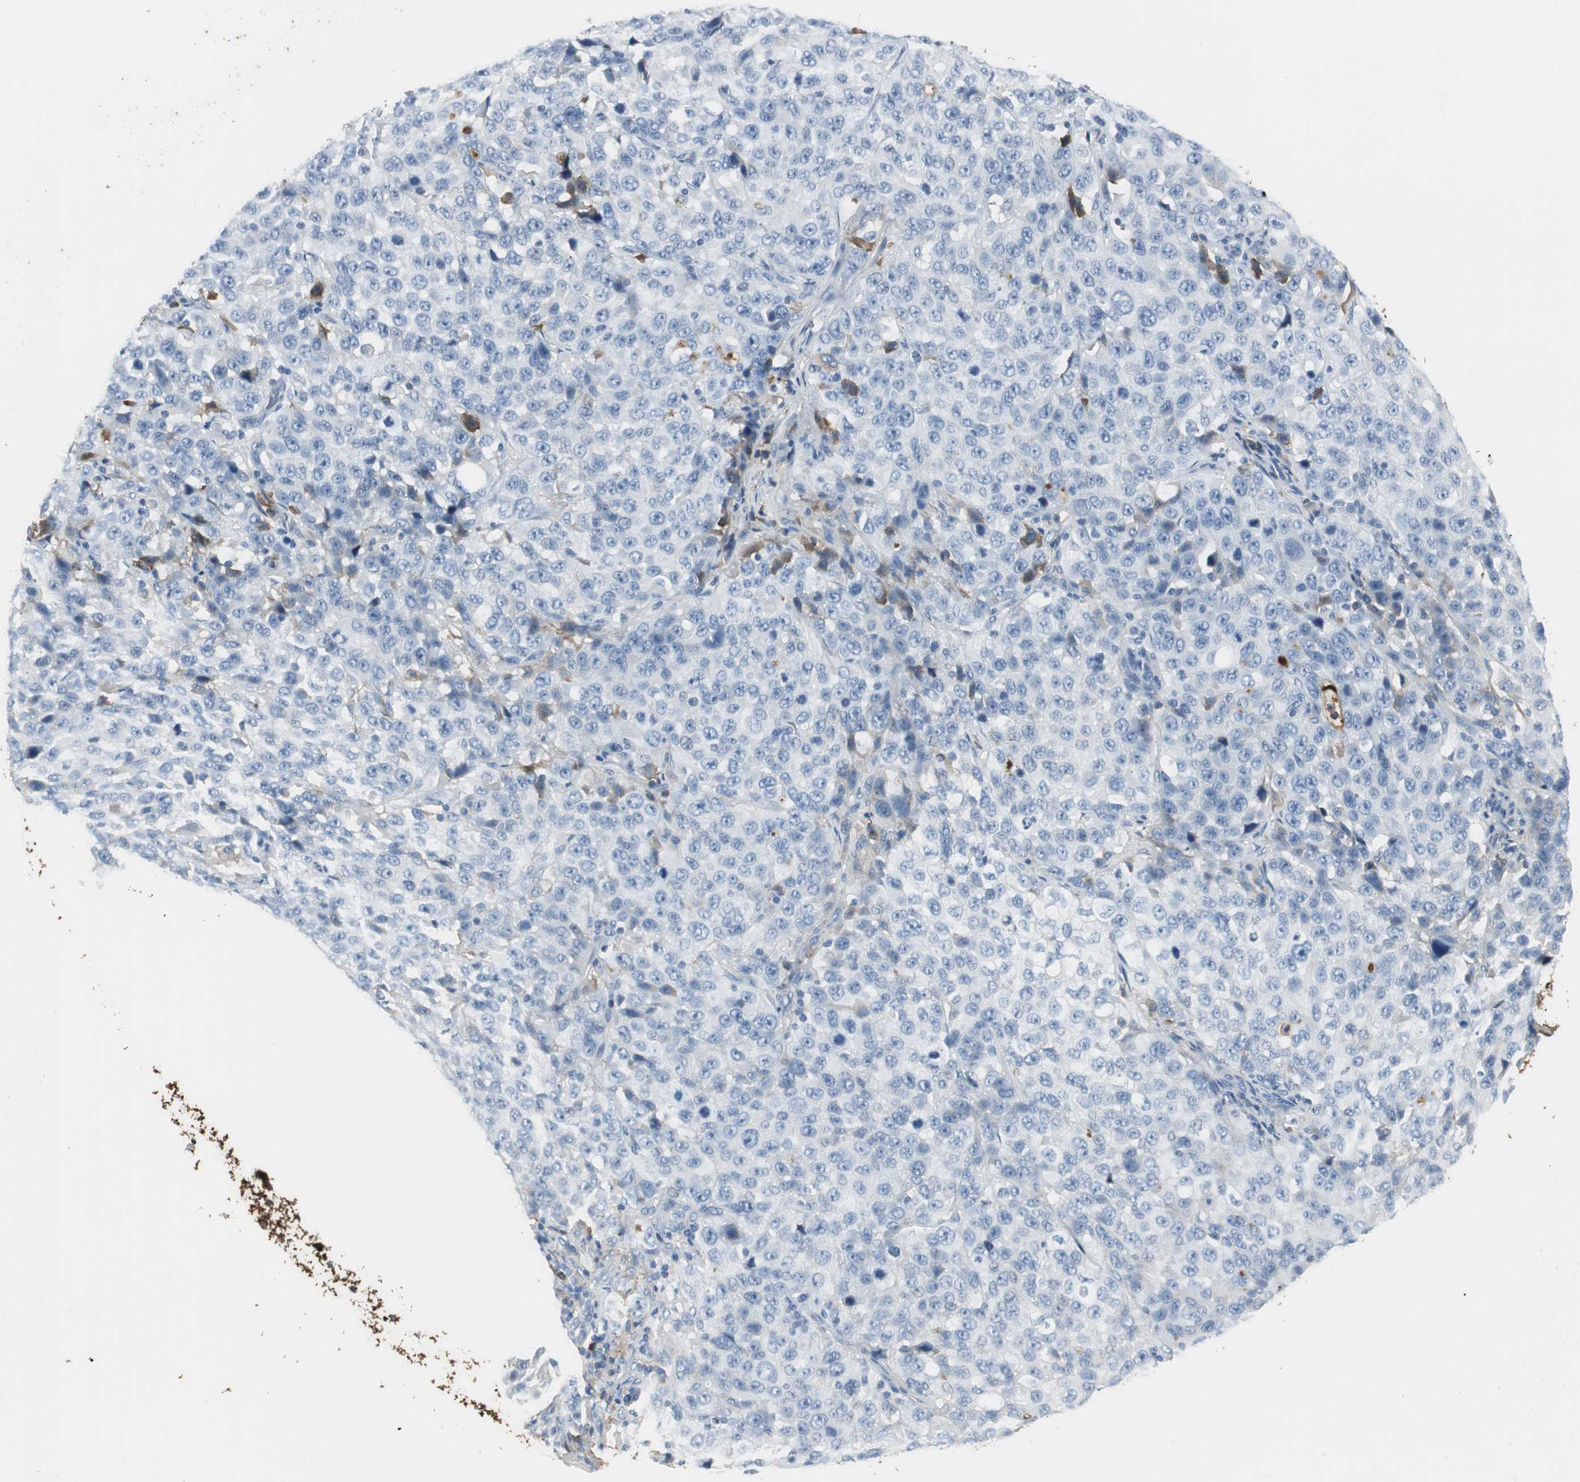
{"staining": {"intensity": "negative", "quantity": "none", "location": "none"}, "tissue": "stomach cancer", "cell_type": "Tumor cells", "image_type": "cancer", "snomed": [{"axis": "morphology", "description": "Normal tissue, NOS"}, {"axis": "morphology", "description": "Adenocarcinoma, NOS"}, {"axis": "topography", "description": "Stomach"}], "caption": "Protein analysis of adenocarcinoma (stomach) displays no significant positivity in tumor cells.", "gene": "IGHA1", "patient": {"sex": "male", "age": 48}}